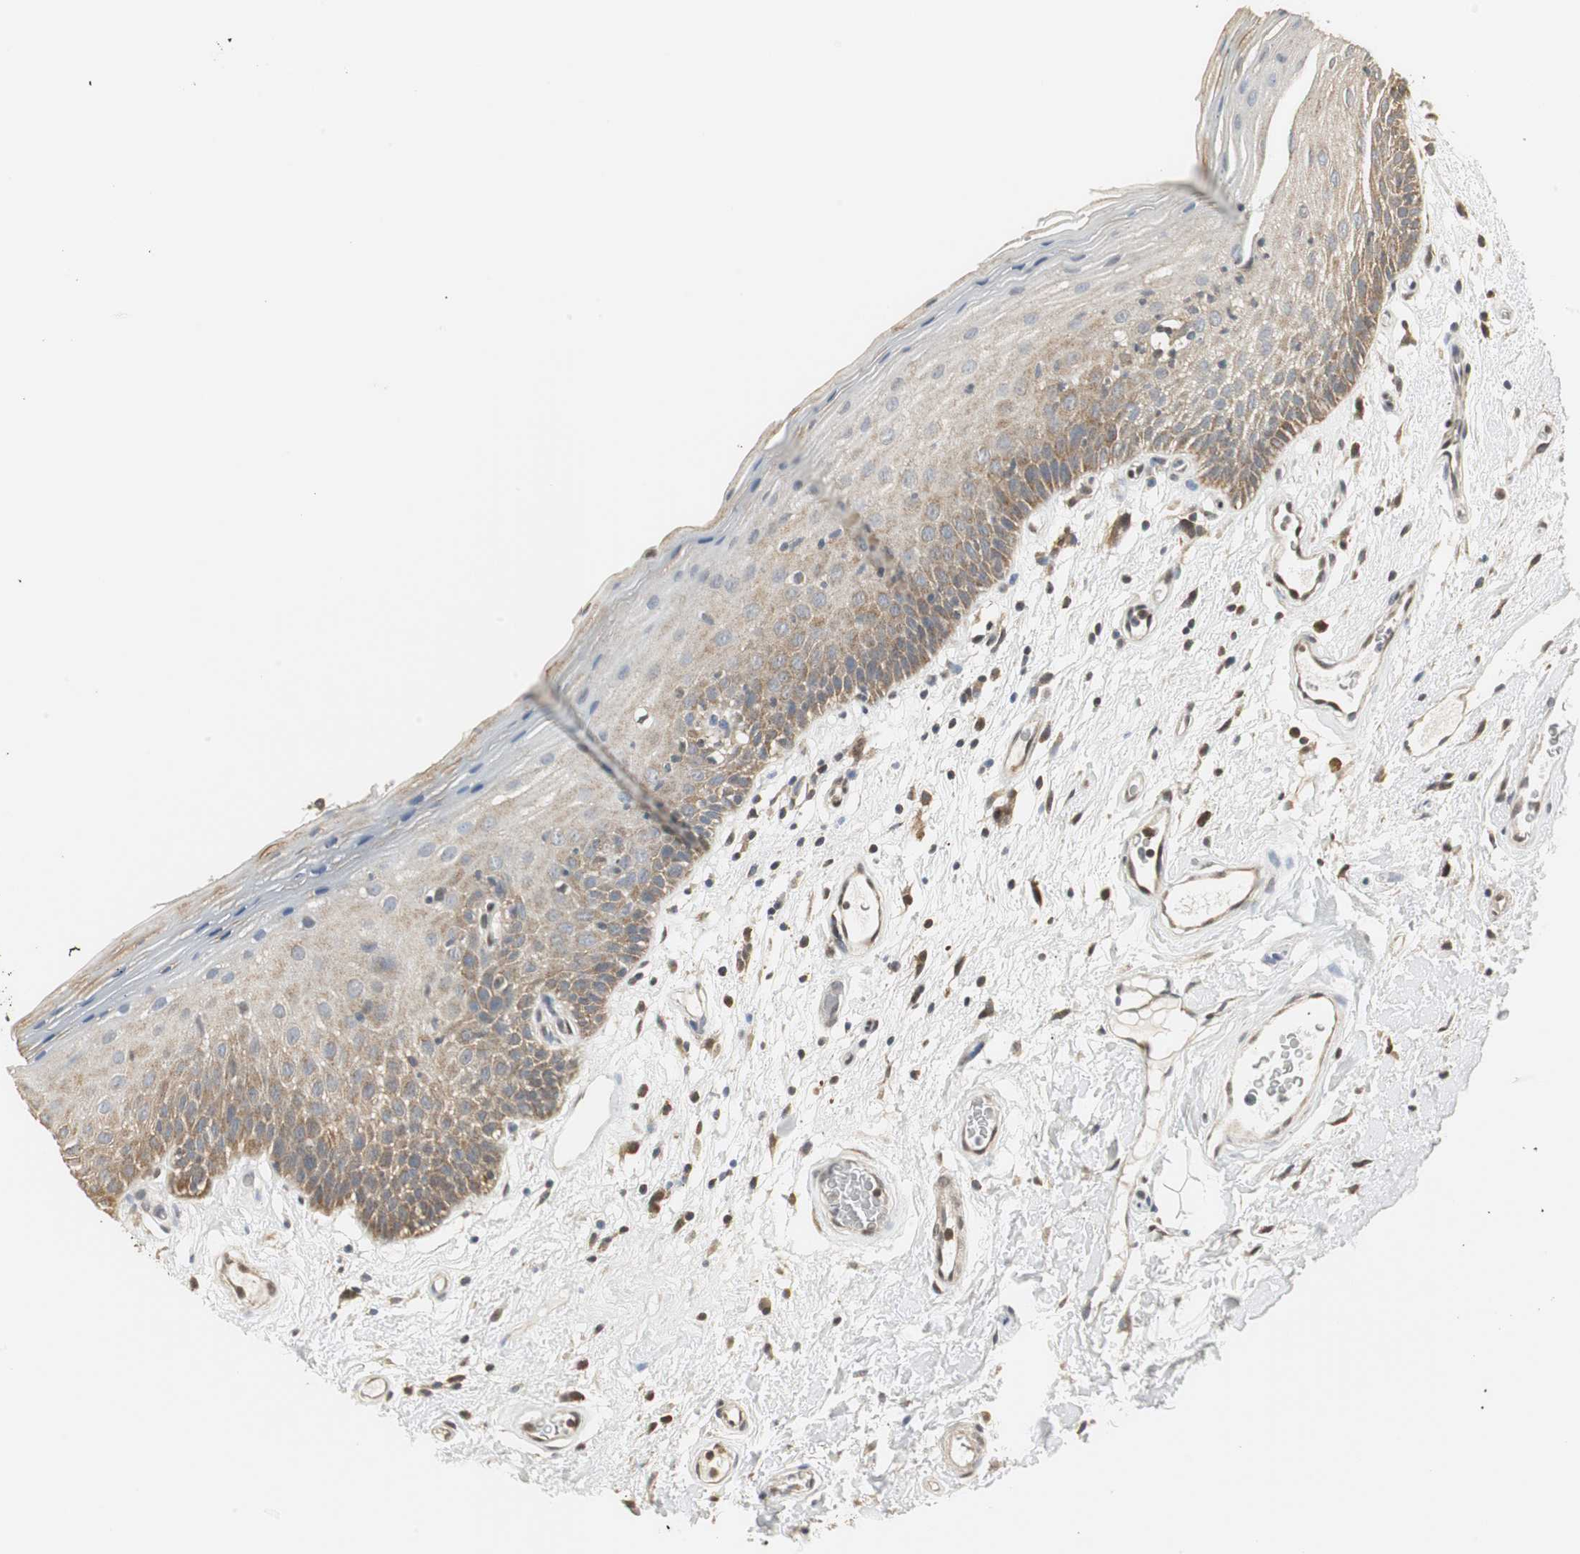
{"staining": {"intensity": "weak", "quantity": "25%-75%", "location": "cytoplasmic/membranous"}, "tissue": "oral mucosa", "cell_type": "Squamous epithelial cells", "image_type": "normal", "snomed": [{"axis": "morphology", "description": "Normal tissue, NOS"}, {"axis": "morphology", "description": "Squamous cell carcinoma, NOS"}, {"axis": "topography", "description": "Skeletal muscle"}, {"axis": "topography", "description": "Oral tissue"}, {"axis": "topography", "description": "Head-Neck"}], "caption": "Oral mucosa was stained to show a protein in brown. There is low levels of weak cytoplasmic/membranous positivity in about 25%-75% of squamous epithelial cells. The staining was performed using DAB, with brown indicating positive protein expression. Nuclei are stained blue with hematoxylin.", "gene": "CCT5", "patient": {"sex": "male", "age": 71}}